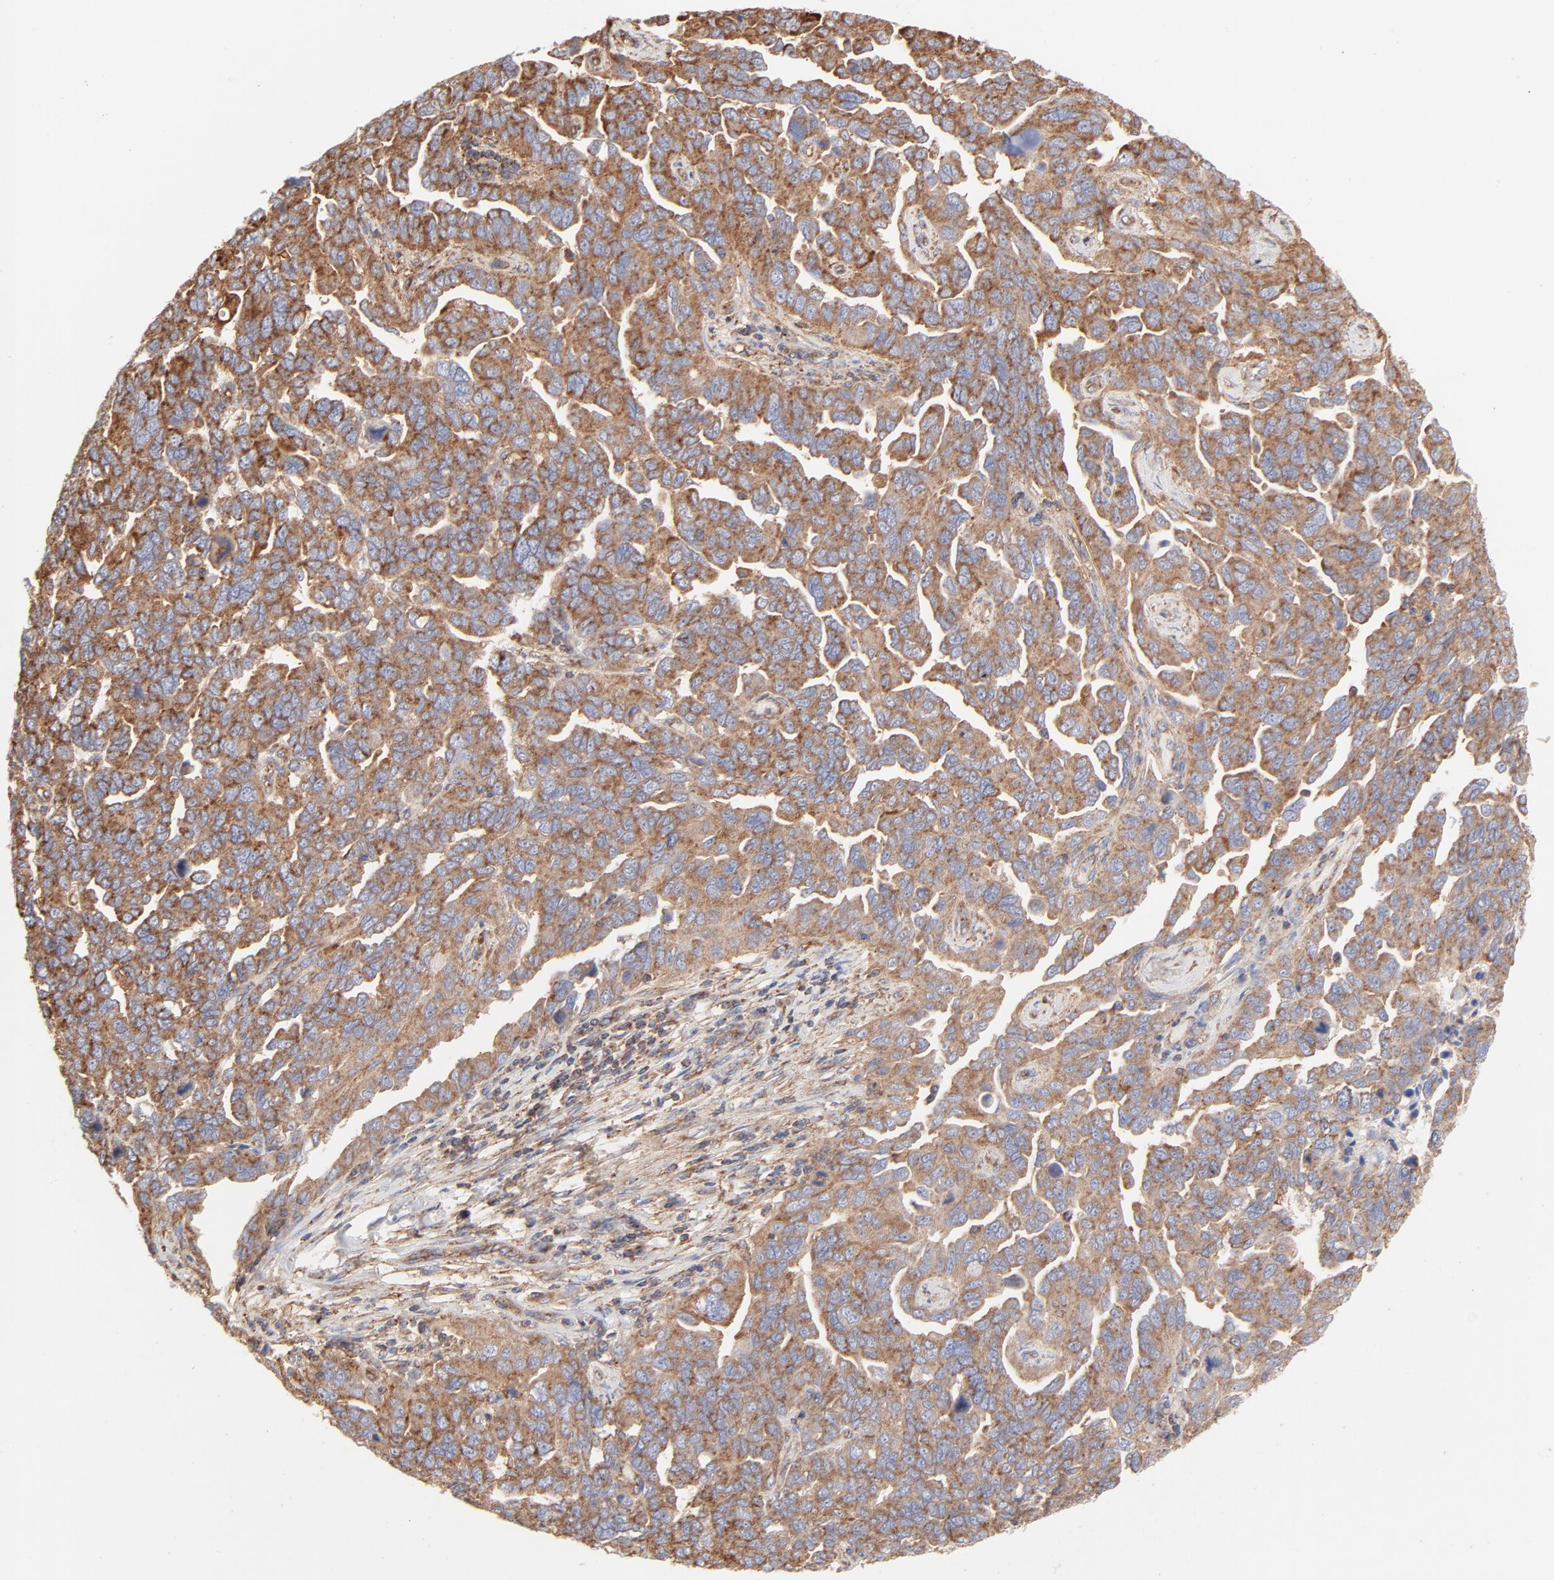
{"staining": {"intensity": "moderate", "quantity": ">75%", "location": "cytoplasmic/membranous"}, "tissue": "ovarian cancer", "cell_type": "Tumor cells", "image_type": "cancer", "snomed": [{"axis": "morphology", "description": "Cystadenocarcinoma, serous, NOS"}, {"axis": "topography", "description": "Ovary"}], "caption": "Immunohistochemical staining of ovarian cancer reveals medium levels of moderate cytoplasmic/membranous protein positivity in approximately >75% of tumor cells.", "gene": "CLTB", "patient": {"sex": "female", "age": 64}}